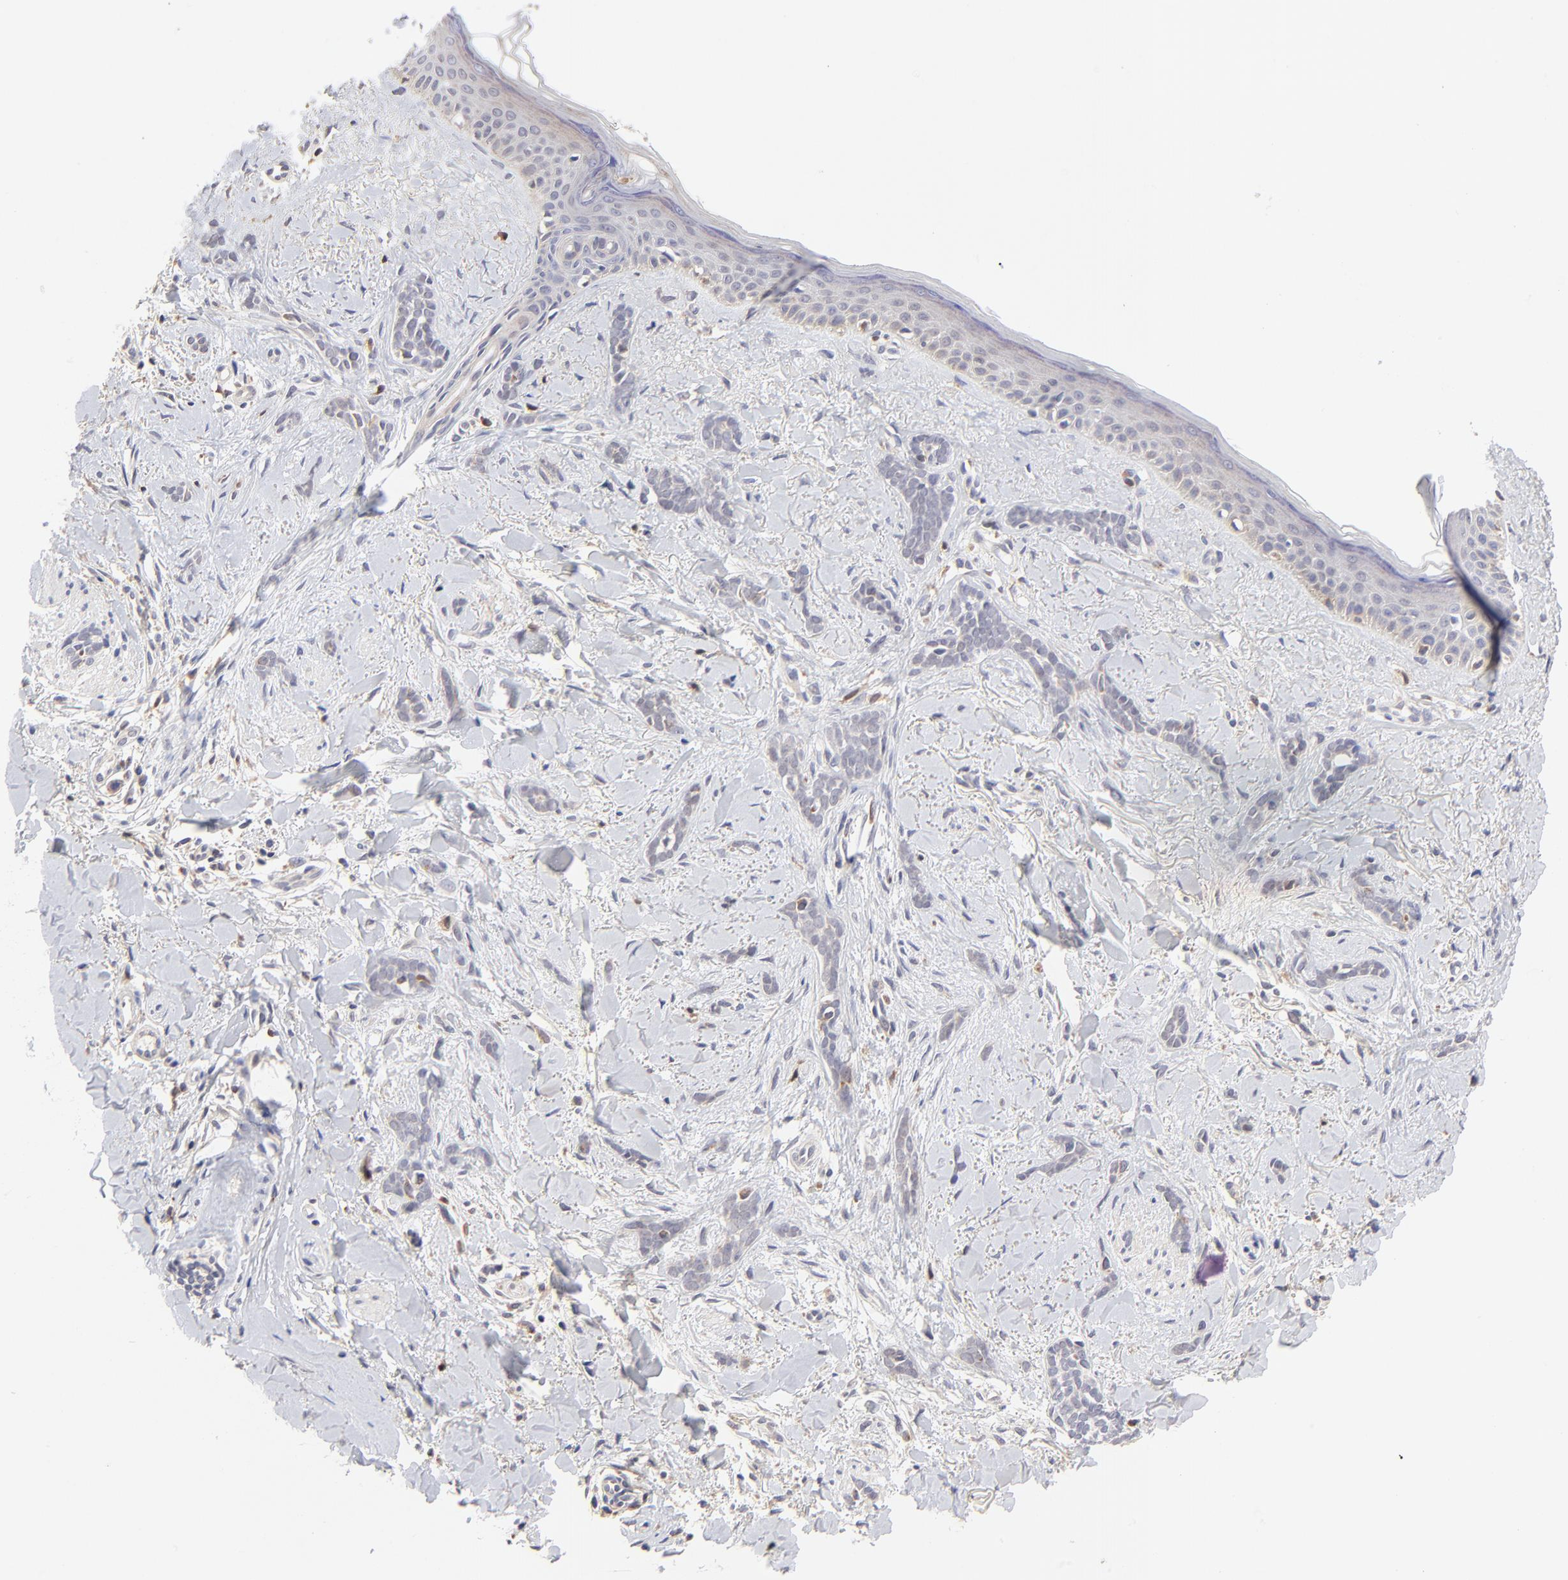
{"staining": {"intensity": "negative", "quantity": "none", "location": "none"}, "tissue": "skin cancer", "cell_type": "Tumor cells", "image_type": "cancer", "snomed": [{"axis": "morphology", "description": "Basal cell carcinoma"}, {"axis": "topography", "description": "Skin"}], "caption": "The micrograph exhibits no staining of tumor cells in basal cell carcinoma (skin).", "gene": "FBXL12", "patient": {"sex": "female", "age": 37}}